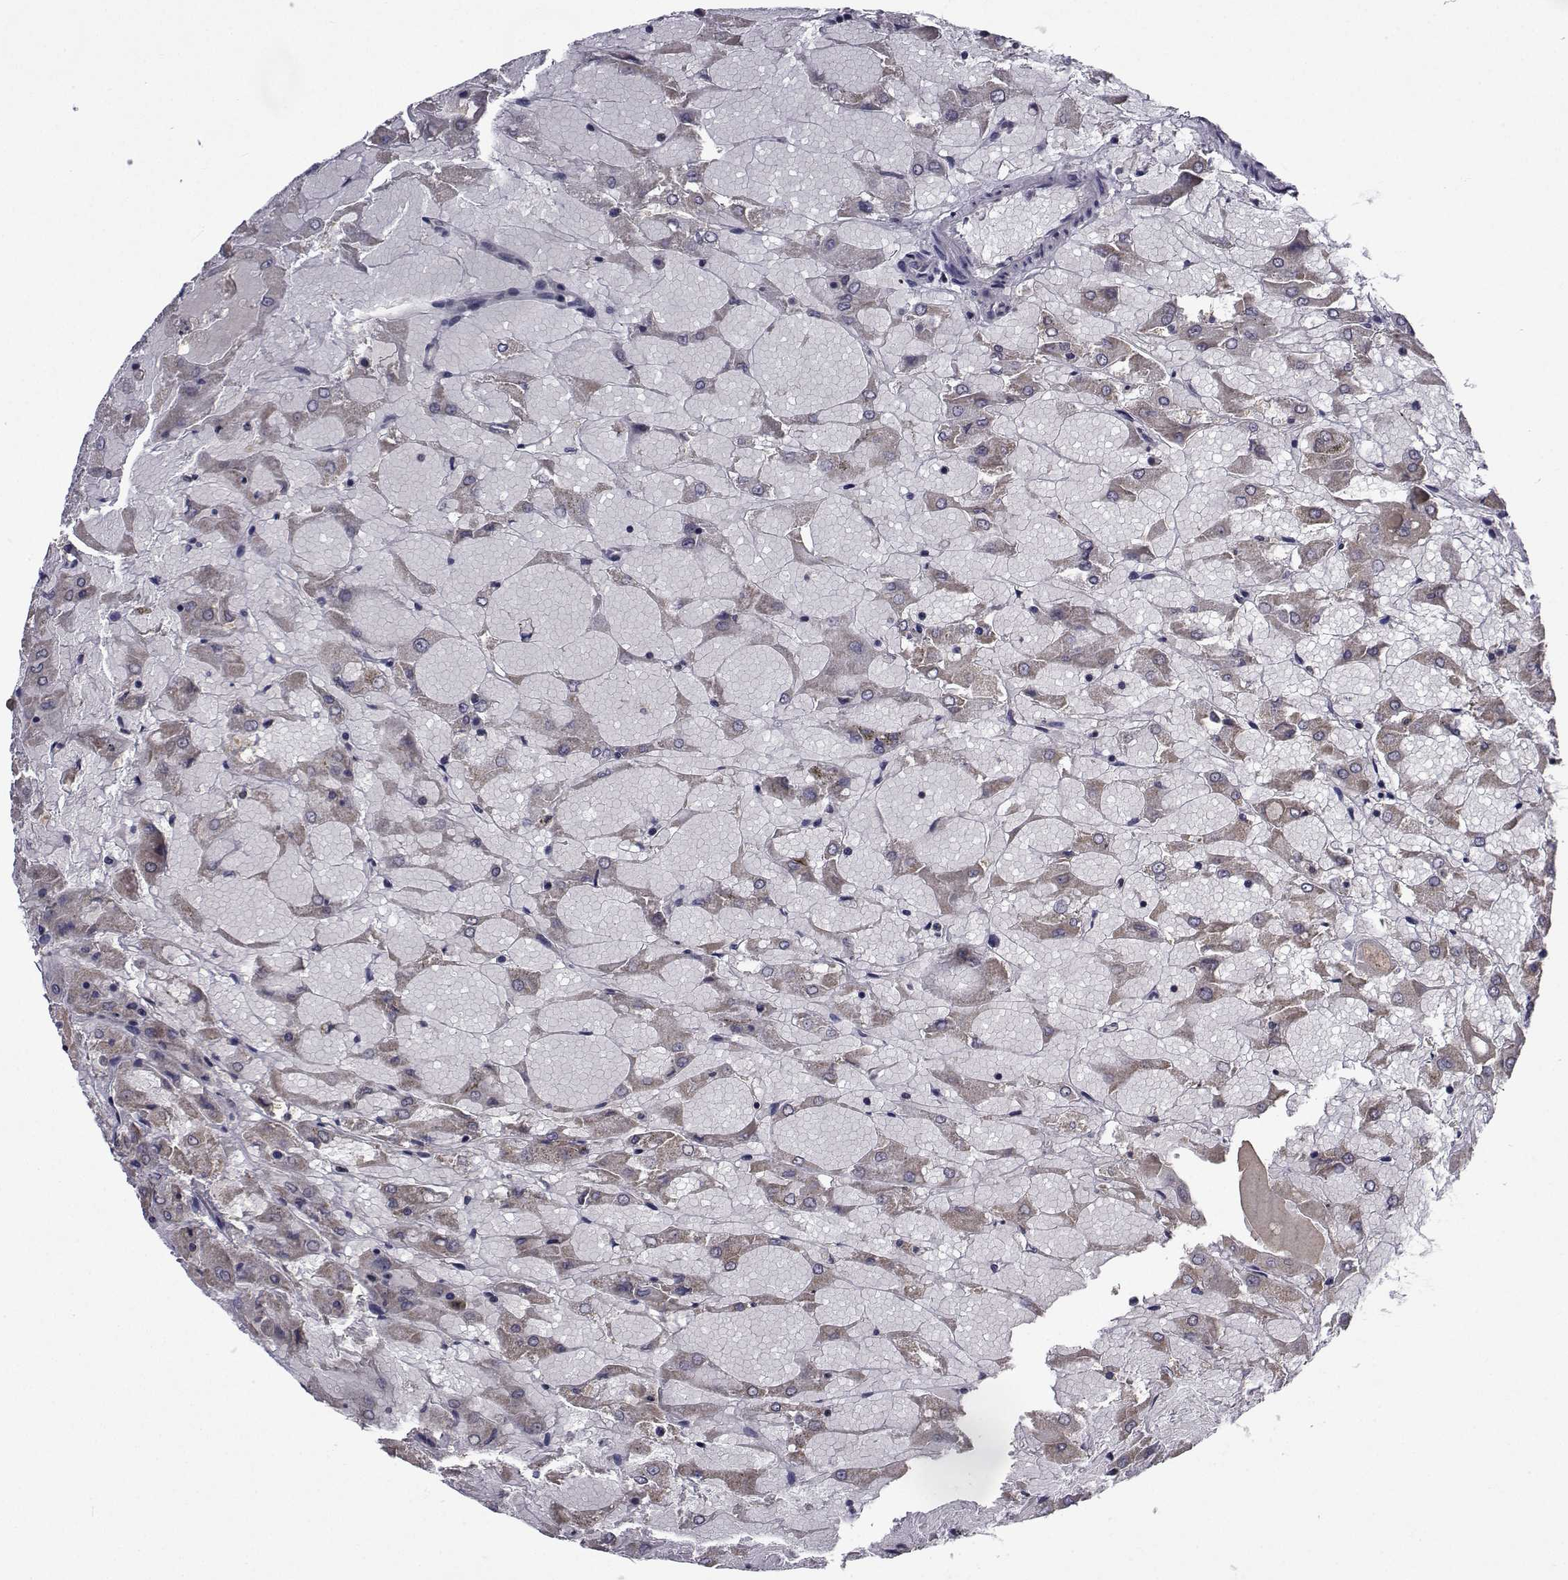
{"staining": {"intensity": "moderate", "quantity": ">75%", "location": "cytoplasmic/membranous"}, "tissue": "renal cancer", "cell_type": "Tumor cells", "image_type": "cancer", "snomed": [{"axis": "morphology", "description": "Adenocarcinoma, NOS"}, {"axis": "topography", "description": "Kidney"}], "caption": "Human renal cancer (adenocarcinoma) stained with a brown dye displays moderate cytoplasmic/membranous positive positivity in about >75% of tumor cells.", "gene": "CYP2S1", "patient": {"sex": "male", "age": 72}}